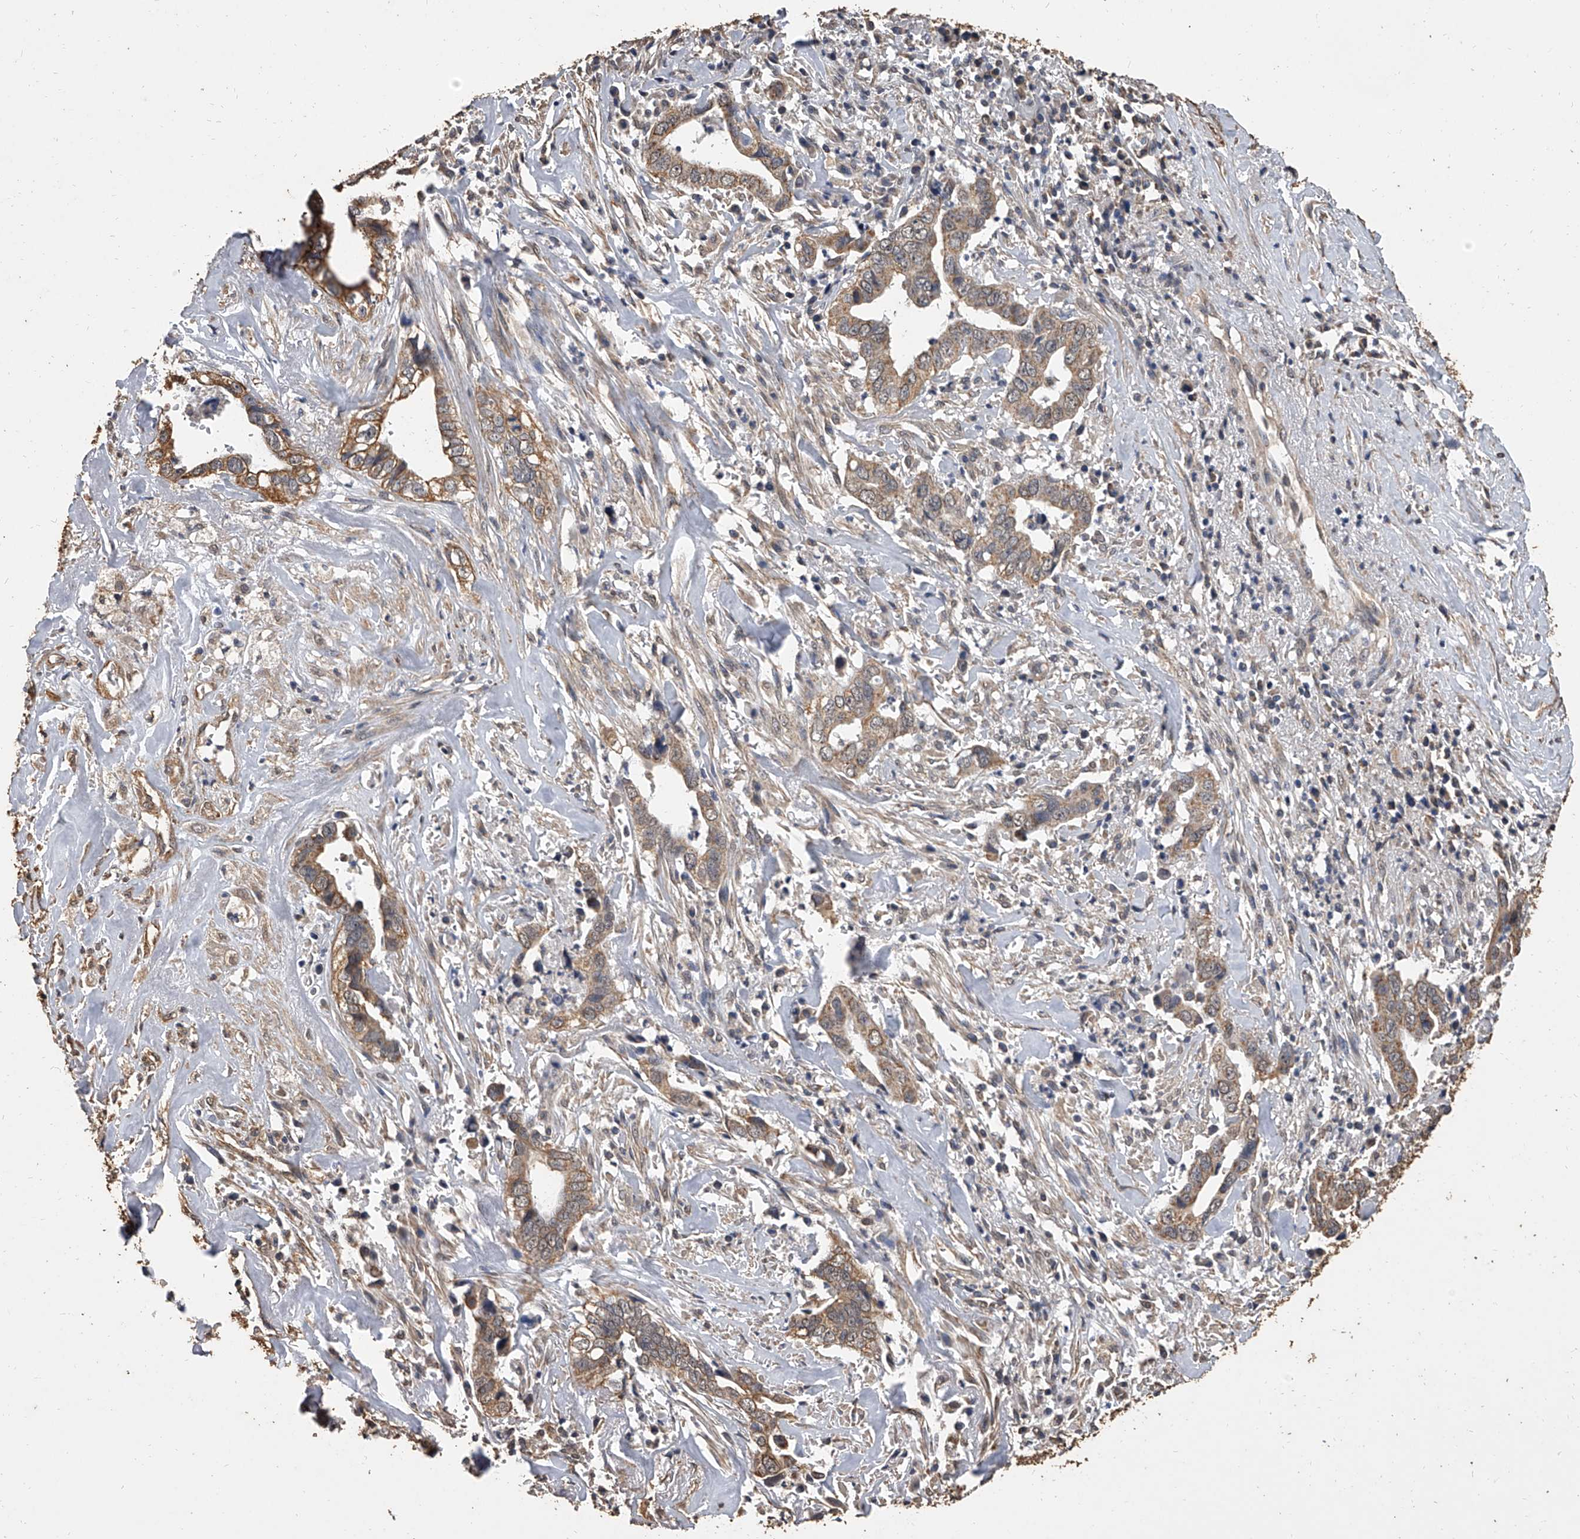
{"staining": {"intensity": "moderate", "quantity": ">75%", "location": "cytoplasmic/membranous"}, "tissue": "liver cancer", "cell_type": "Tumor cells", "image_type": "cancer", "snomed": [{"axis": "morphology", "description": "Cholangiocarcinoma"}, {"axis": "topography", "description": "Liver"}], "caption": "Human liver cholangiocarcinoma stained with a brown dye shows moderate cytoplasmic/membranous positive expression in approximately >75% of tumor cells.", "gene": "MRPL28", "patient": {"sex": "female", "age": 79}}